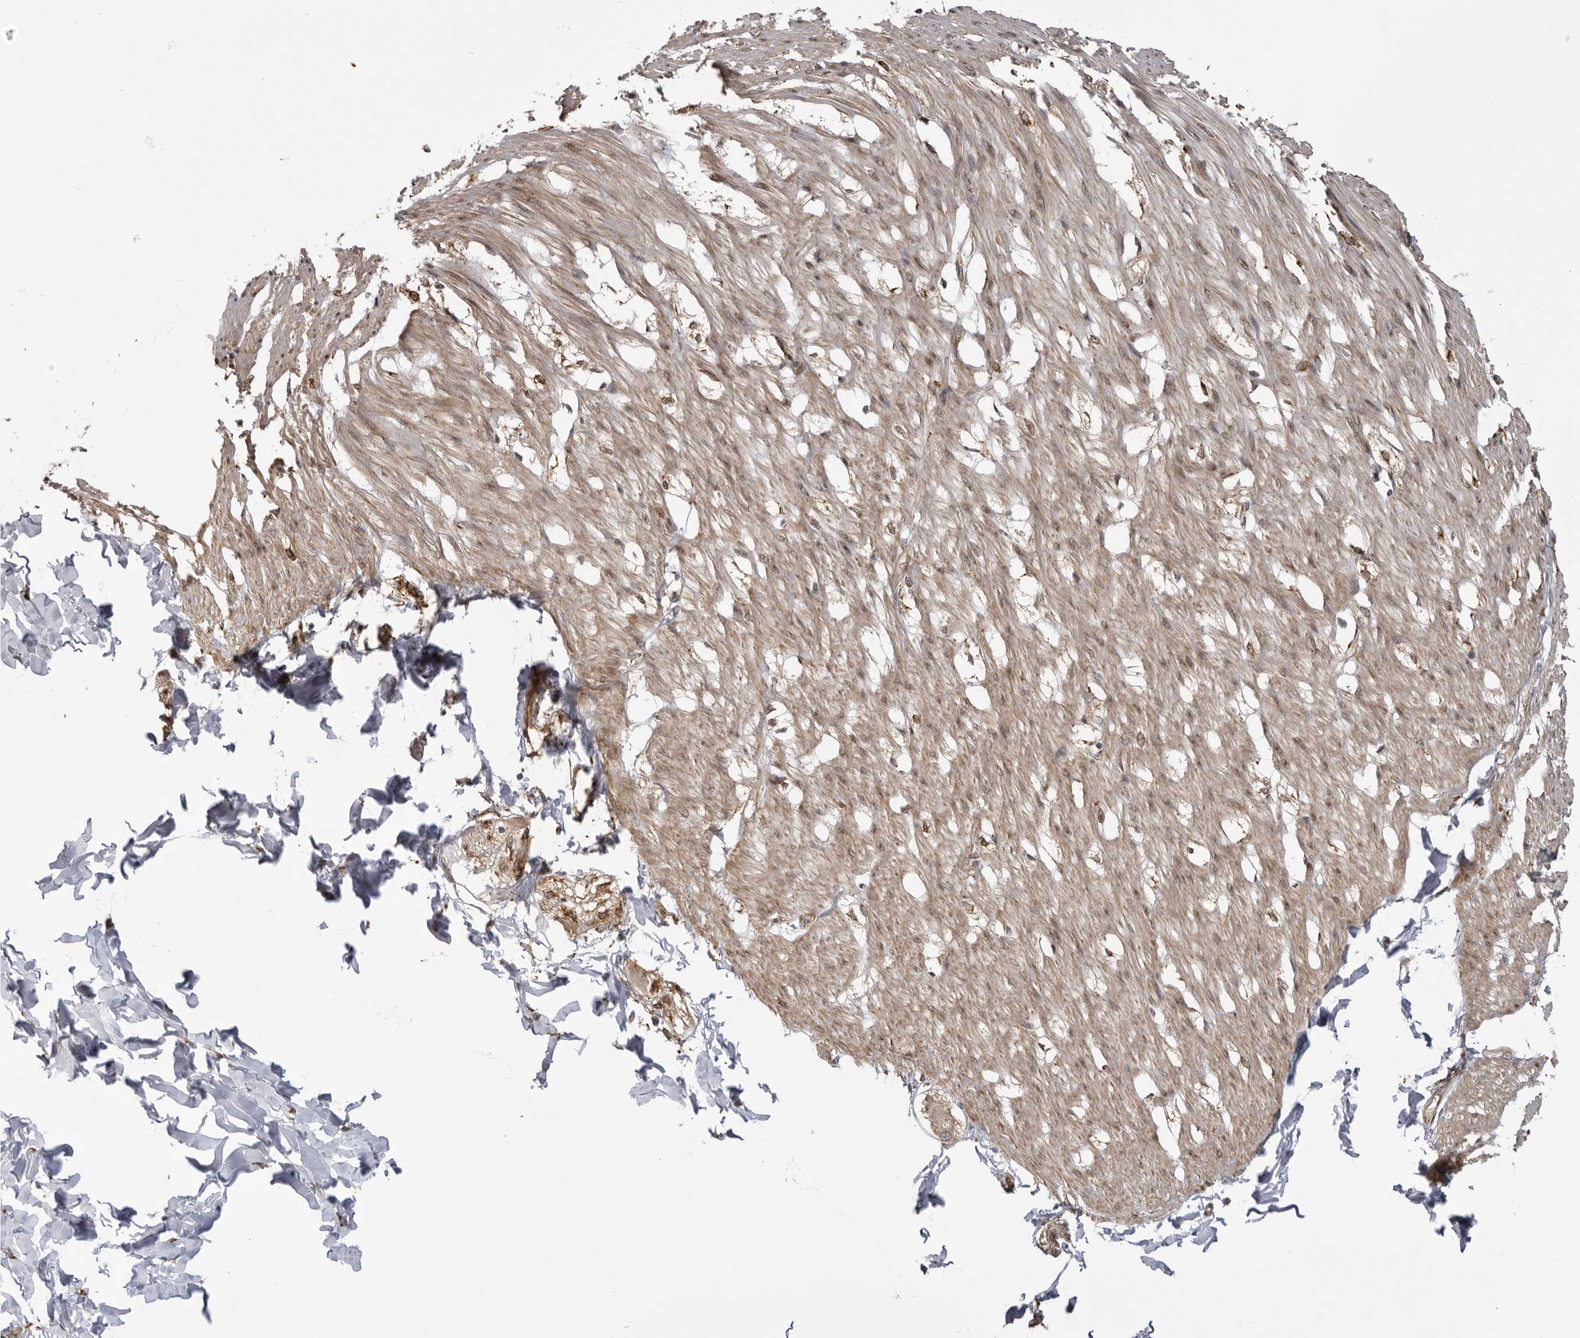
{"staining": {"intensity": "moderate", "quantity": "<25%", "location": "cytoplasmic/membranous,nuclear"}, "tissue": "smooth muscle", "cell_type": "Smooth muscle cells", "image_type": "normal", "snomed": [{"axis": "morphology", "description": "Normal tissue, NOS"}, {"axis": "morphology", "description": "Adenocarcinoma, NOS"}, {"axis": "topography", "description": "Smooth muscle"}, {"axis": "topography", "description": "Colon"}], "caption": "Benign smooth muscle displays moderate cytoplasmic/membranous,nuclear staining in about <25% of smooth muscle cells (DAB = brown stain, brightfield microscopy at high magnification)..", "gene": "DNAH14", "patient": {"sex": "male", "age": 14}}